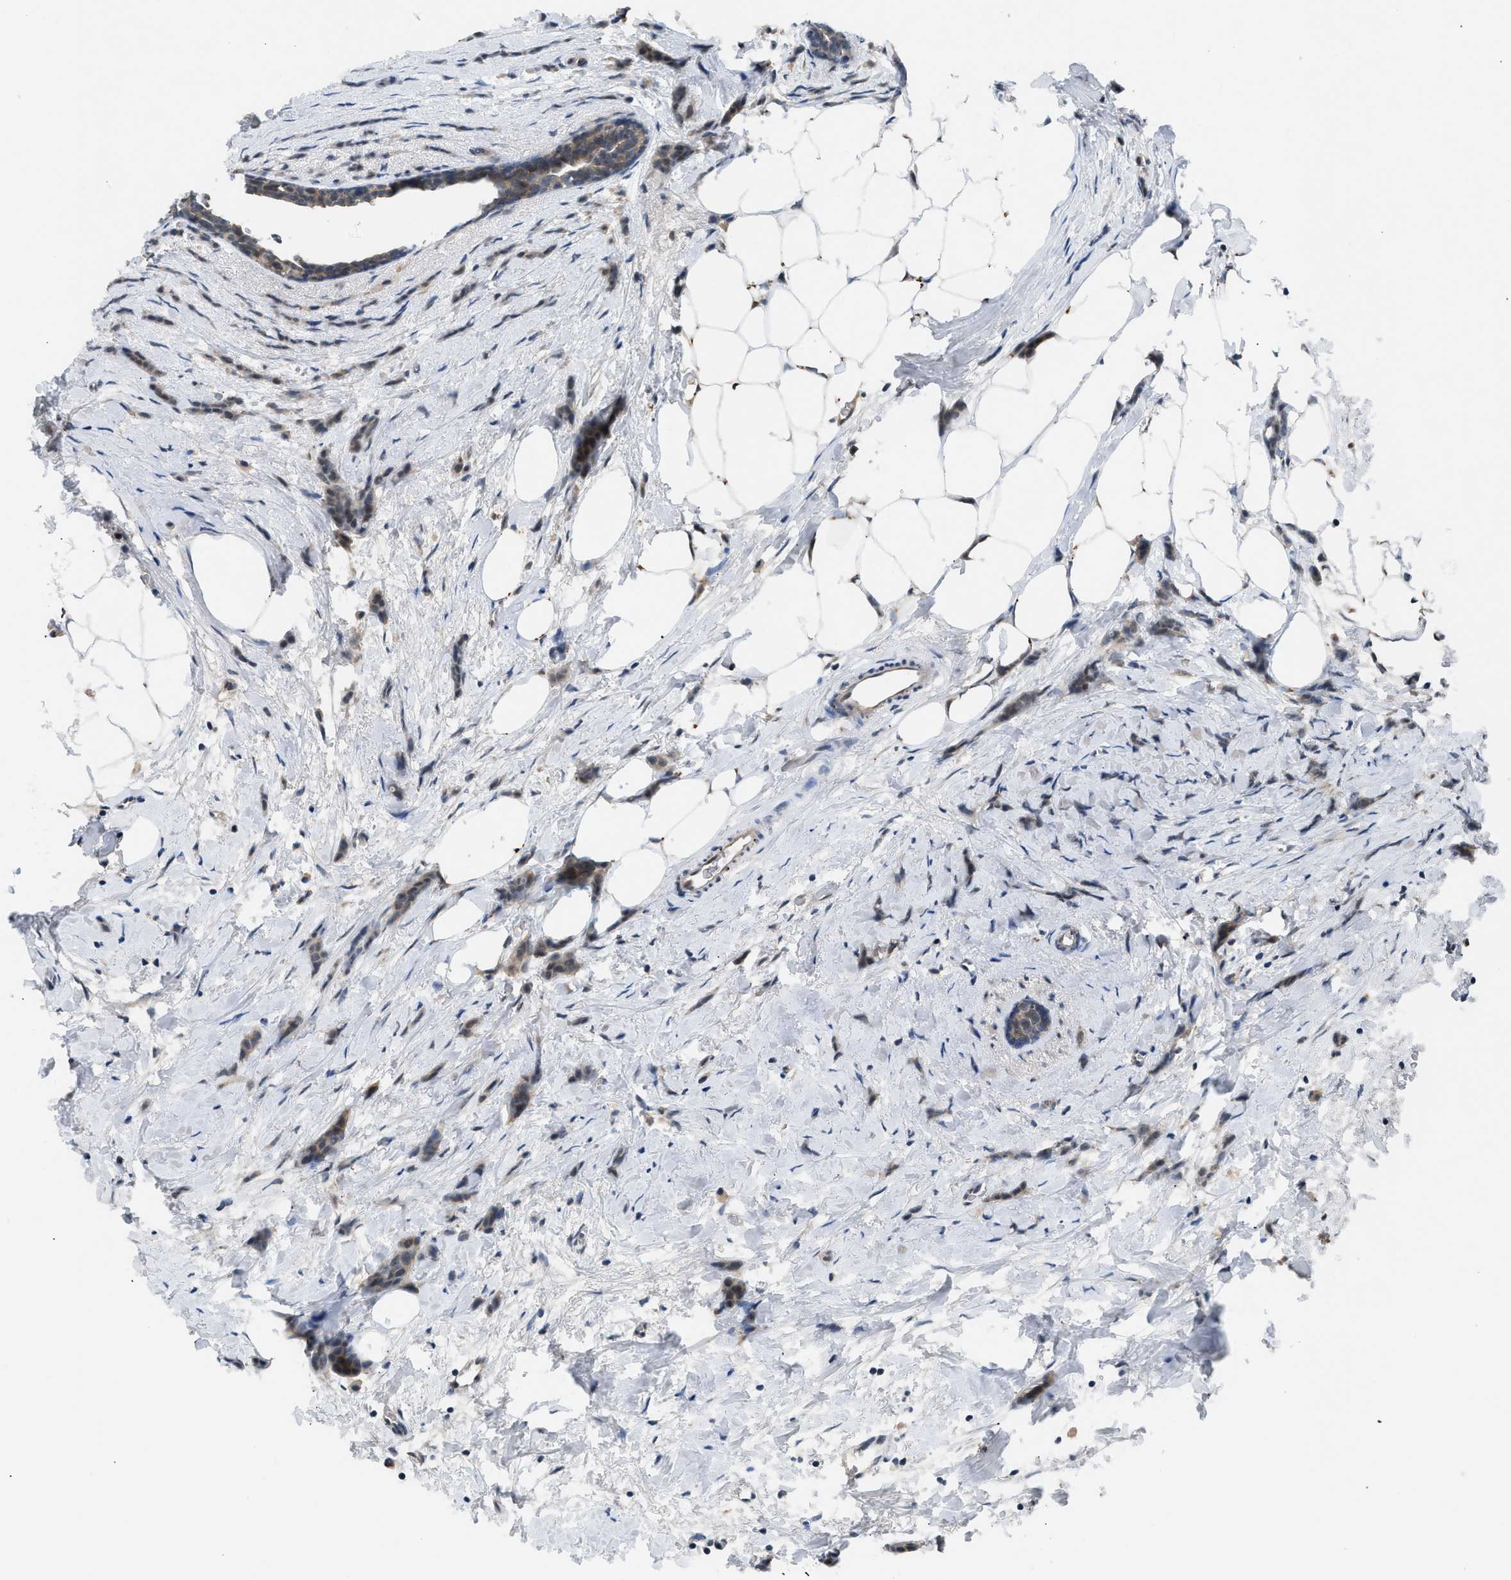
{"staining": {"intensity": "weak", "quantity": "25%-75%", "location": "cytoplasmic/membranous,nuclear"}, "tissue": "breast cancer", "cell_type": "Tumor cells", "image_type": "cancer", "snomed": [{"axis": "morphology", "description": "Lobular carcinoma, in situ"}, {"axis": "morphology", "description": "Lobular carcinoma"}, {"axis": "topography", "description": "Breast"}], "caption": "The histopathology image displays immunohistochemical staining of breast cancer (lobular carcinoma). There is weak cytoplasmic/membranous and nuclear staining is seen in about 25%-75% of tumor cells.", "gene": "ZNF251", "patient": {"sex": "female", "age": 41}}